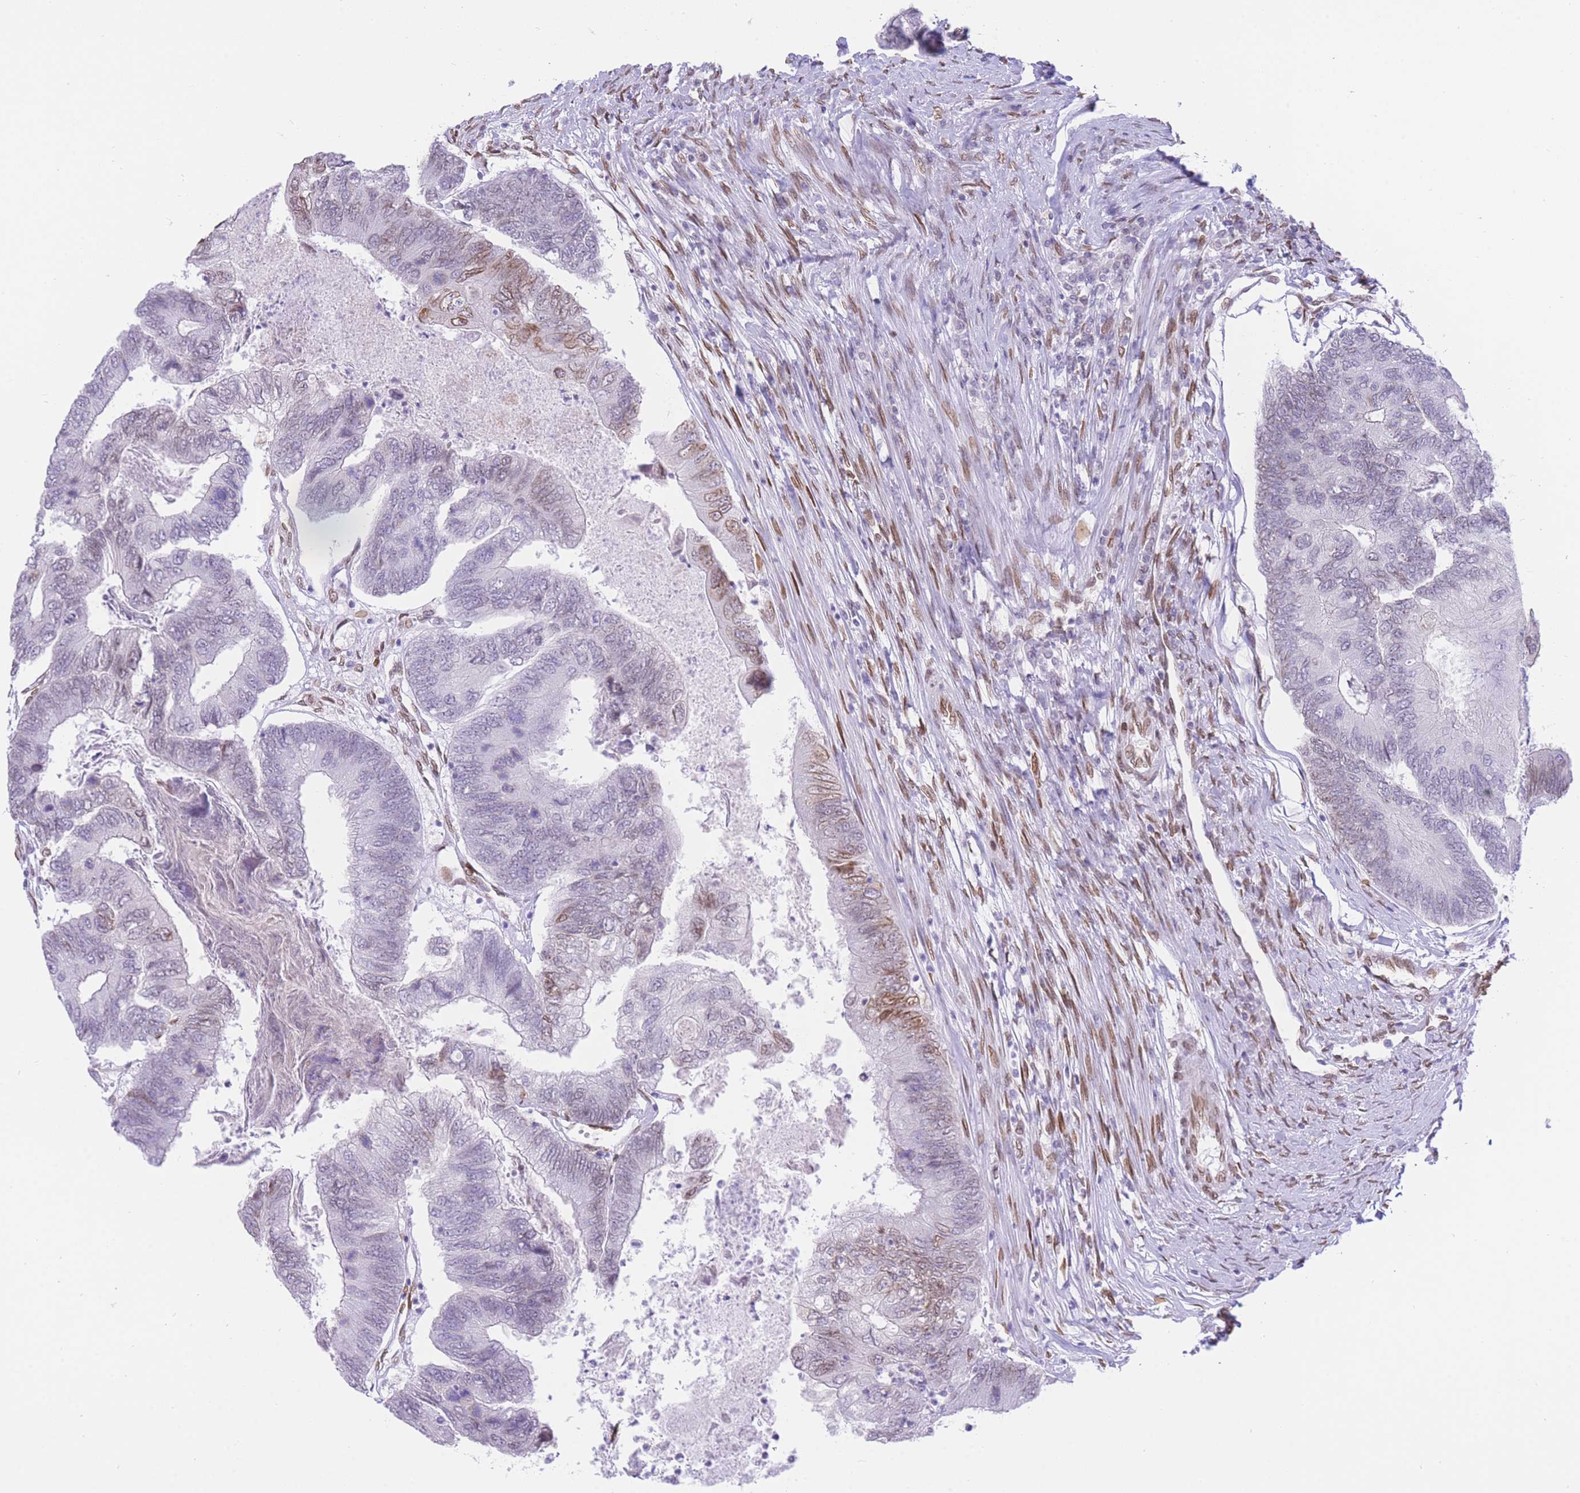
{"staining": {"intensity": "weak", "quantity": "<25%", "location": "nuclear"}, "tissue": "colorectal cancer", "cell_type": "Tumor cells", "image_type": "cancer", "snomed": [{"axis": "morphology", "description": "Adenocarcinoma, NOS"}, {"axis": "topography", "description": "Colon"}], "caption": "An IHC image of colorectal adenocarcinoma is shown. There is no staining in tumor cells of colorectal adenocarcinoma.", "gene": "OR10AD1", "patient": {"sex": "female", "age": 67}}